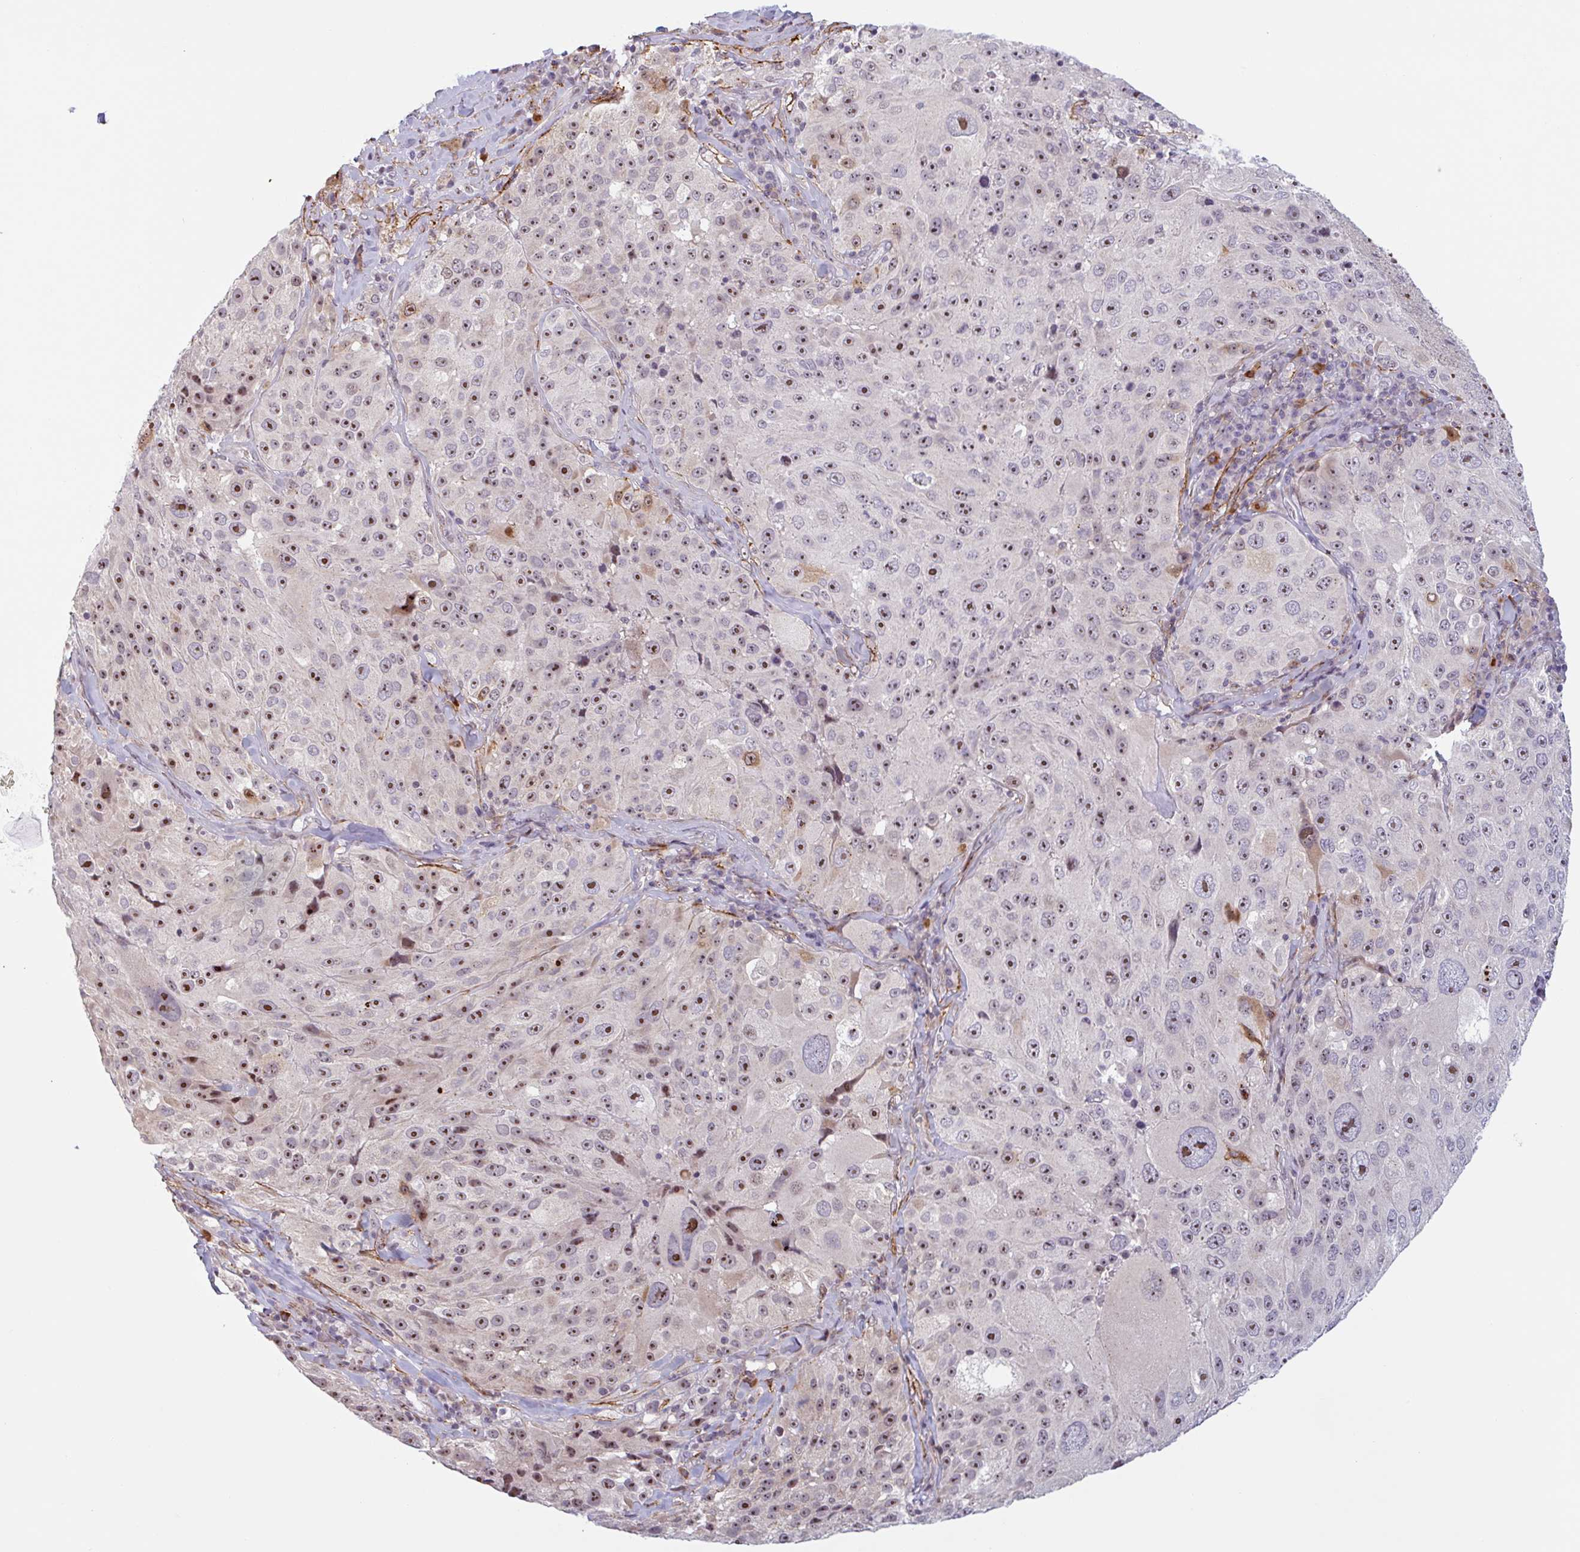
{"staining": {"intensity": "moderate", "quantity": ">75%", "location": "nuclear"}, "tissue": "melanoma", "cell_type": "Tumor cells", "image_type": "cancer", "snomed": [{"axis": "morphology", "description": "Malignant melanoma, Metastatic site"}, {"axis": "topography", "description": "Lymph node"}], "caption": "Immunohistochemical staining of malignant melanoma (metastatic site) reveals moderate nuclear protein expression in about >75% of tumor cells. (brown staining indicates protein expression, while blue staining denotes nuclei).", "gene": "TMEM119", "patient": {"sex": "male", "age": 62}}